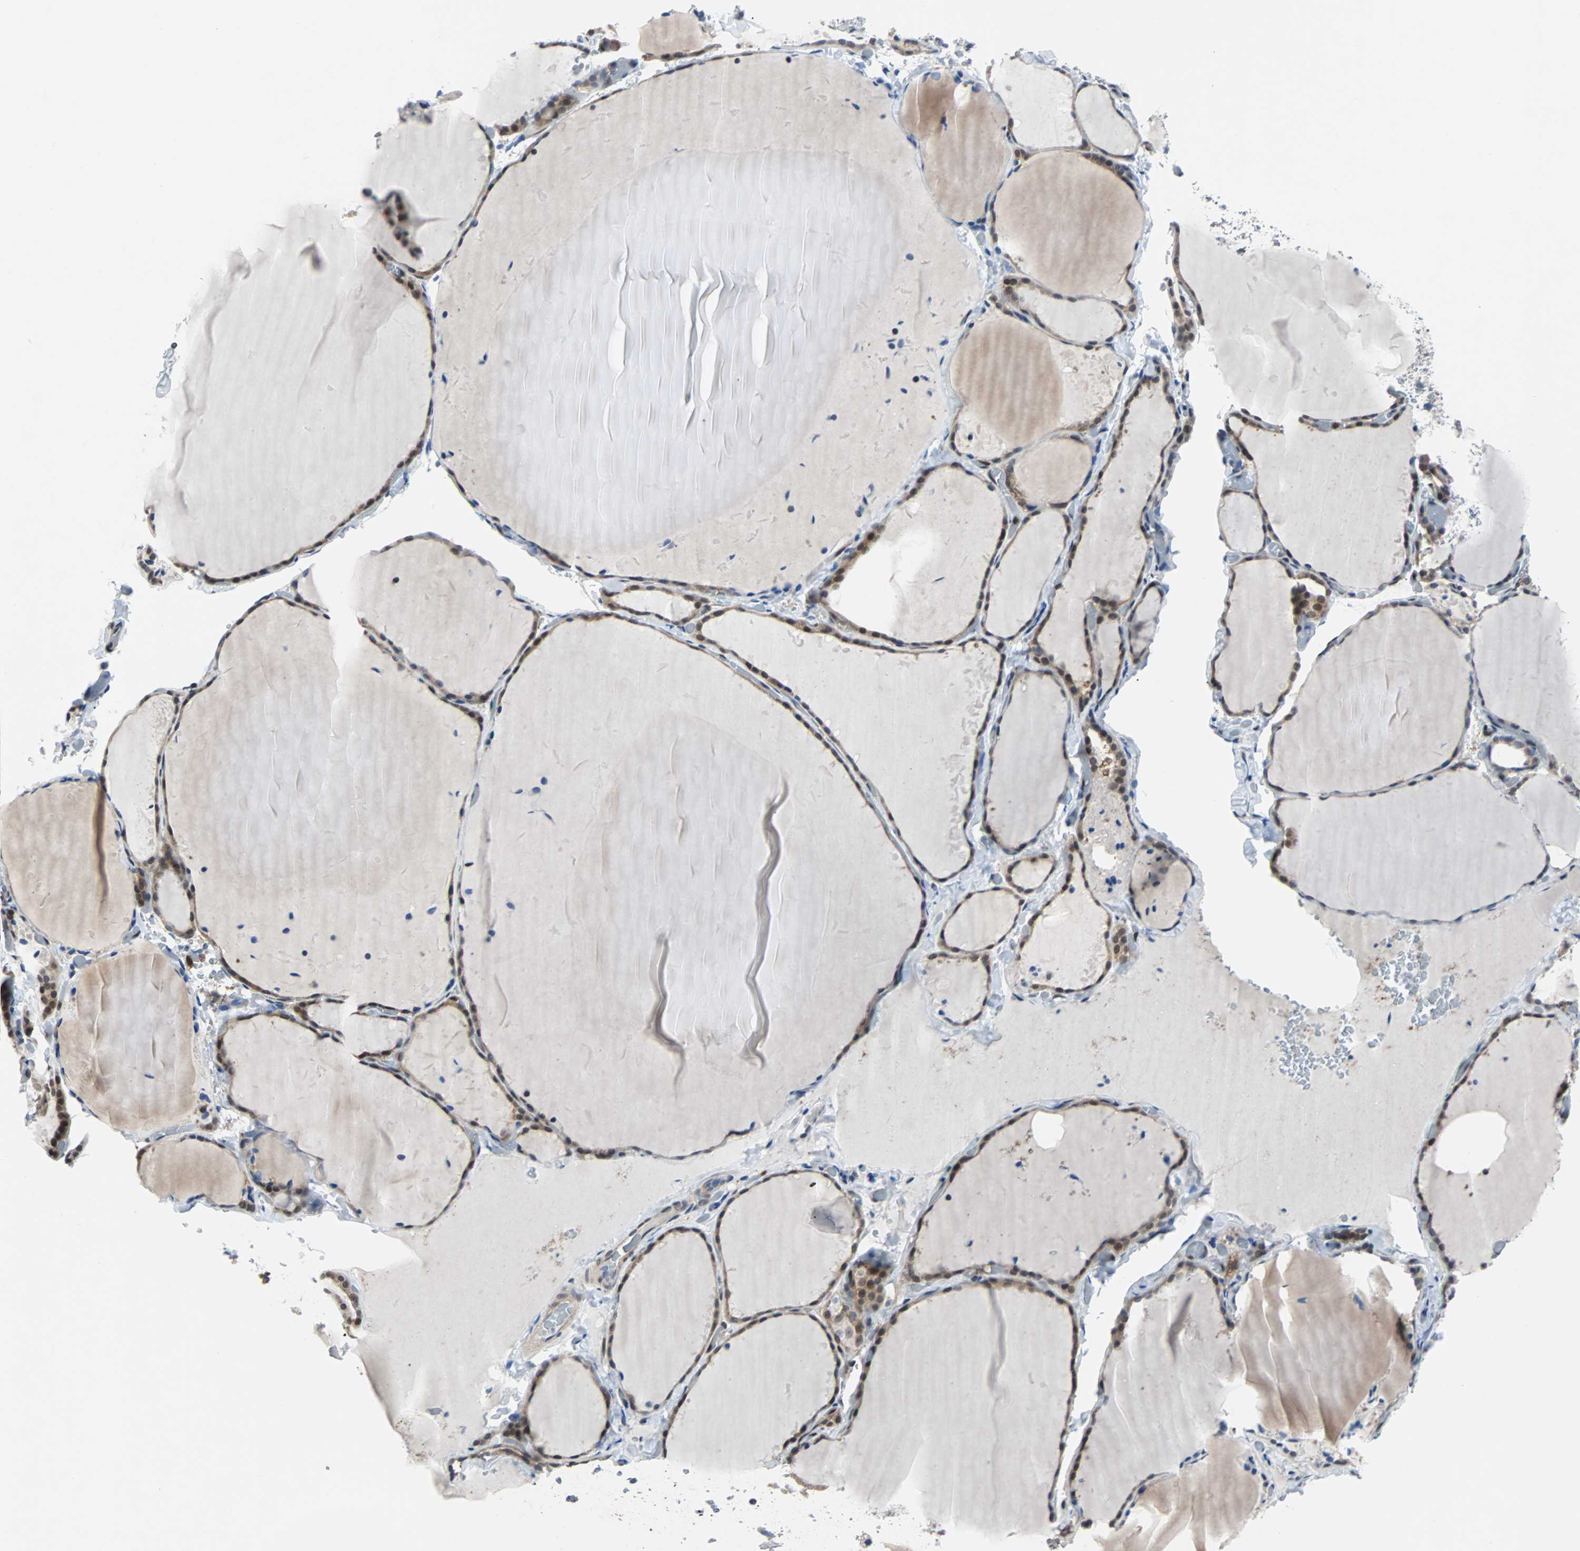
{"staining": {"intensity": "weak", "quantity": "25%-75%", "location": "cytoplasmic/membranous,nuclear"}, "tissue": "thyroid gland", "cell_type": "Glandular cells", "image_type": "normal", "snomed": [{"axis": "morphology", "description": "Normal tissue, NOS"}, {"axis": "topography", "description": "Thyroid gland"}], "caption": "The image shows immunohistochemical staining of normal thyroid gland. There is weak cytoplasmic/membranous,nuclear staining is present in about 25%-75% of glandular cells.", "gene": "MAP2K6", "patient": {"sex": "female", "age": 22}}